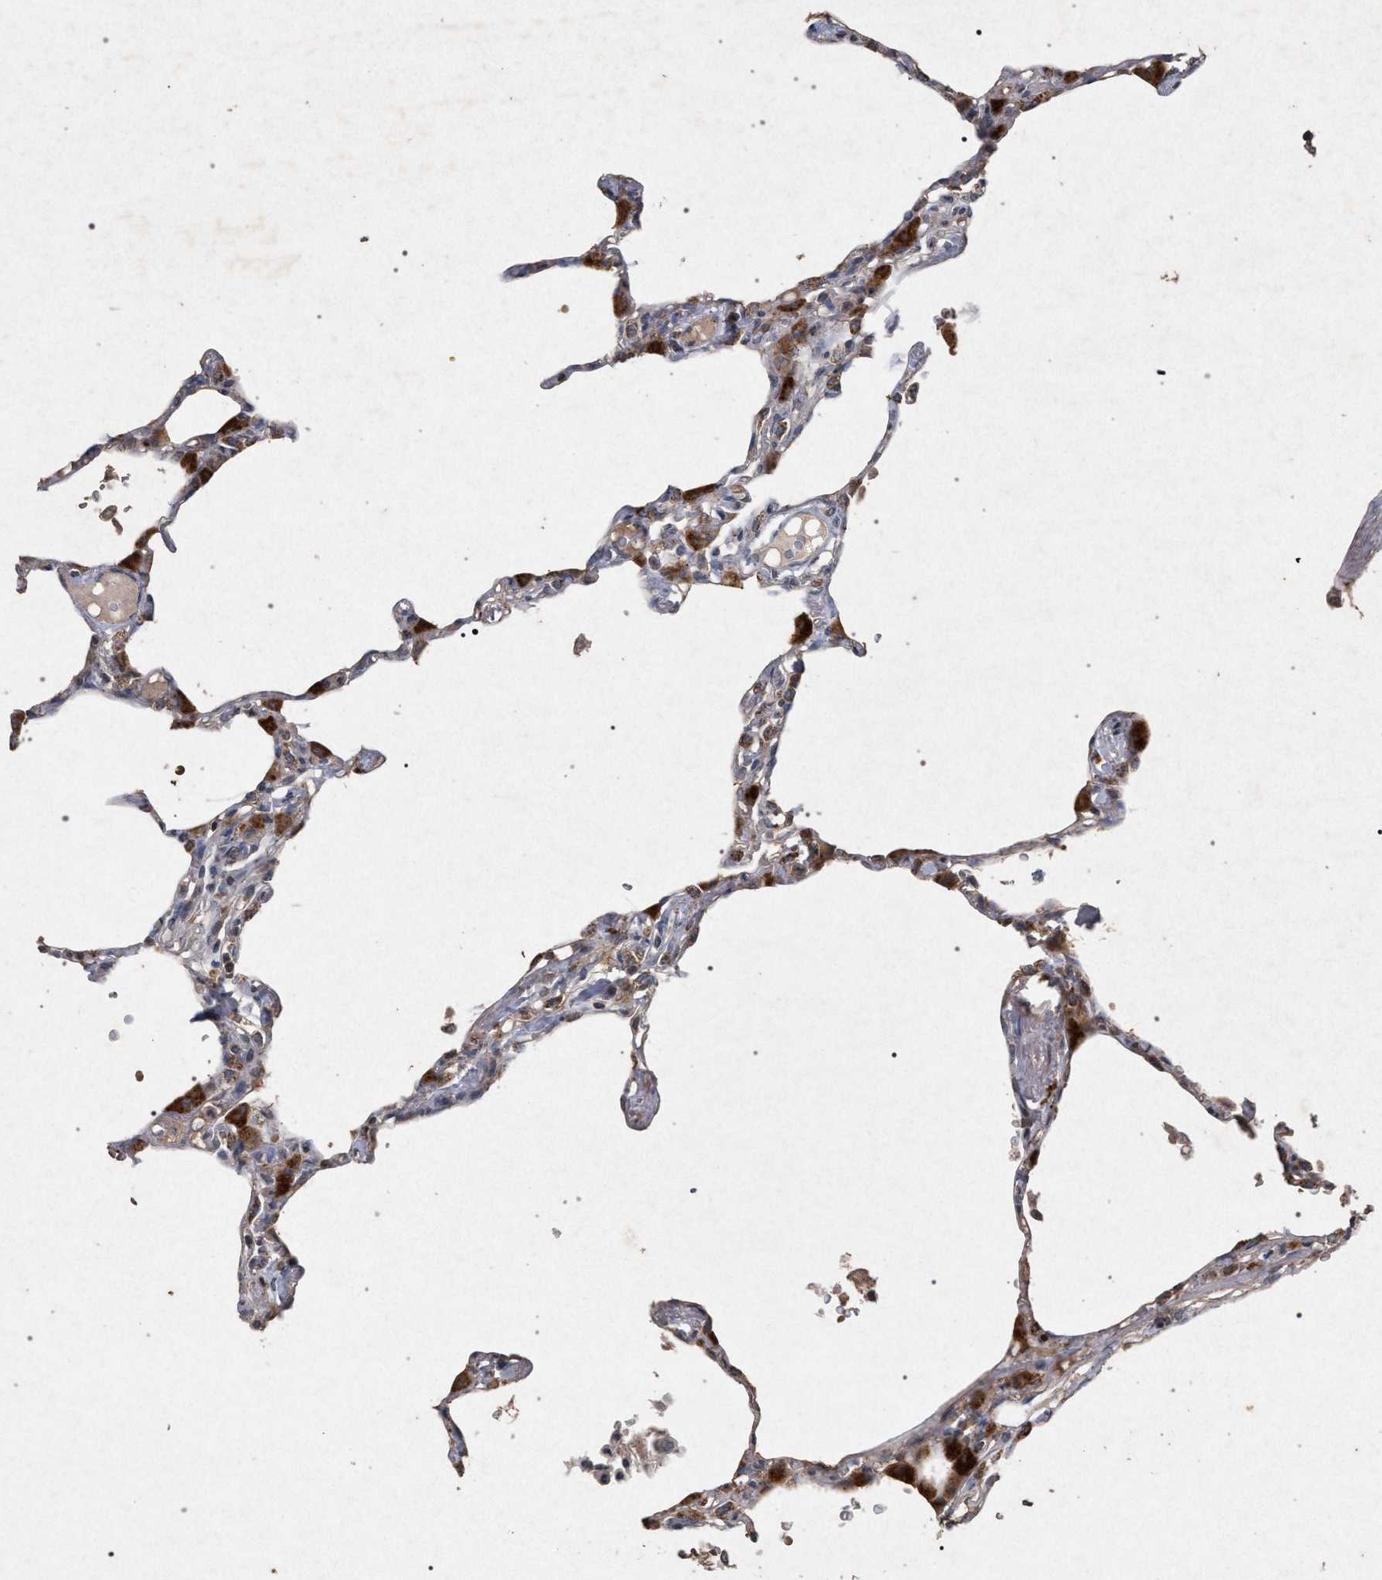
{"staining": {"intensity": "moderate", "quantity": "25%-75%", "location": "cytoplasmic/membranous"}, "tissue": "lung", "cell_type": "Alveolar cells", "image_type": "normal", "snomed": [{"axis": "morphology", "description": "Normal tissue, NOS"}, {"axis": "topography", "description": "Lung"}], "caption": "This micrograph shows immunohistochemistry staining of unremarkable human lung, with medium moderate cytoplasmic/membranous staining in about 25%-75% of alveolar cells.", "gene": "PKD2L1", "patient": {"sex": "female", "age": 49}}